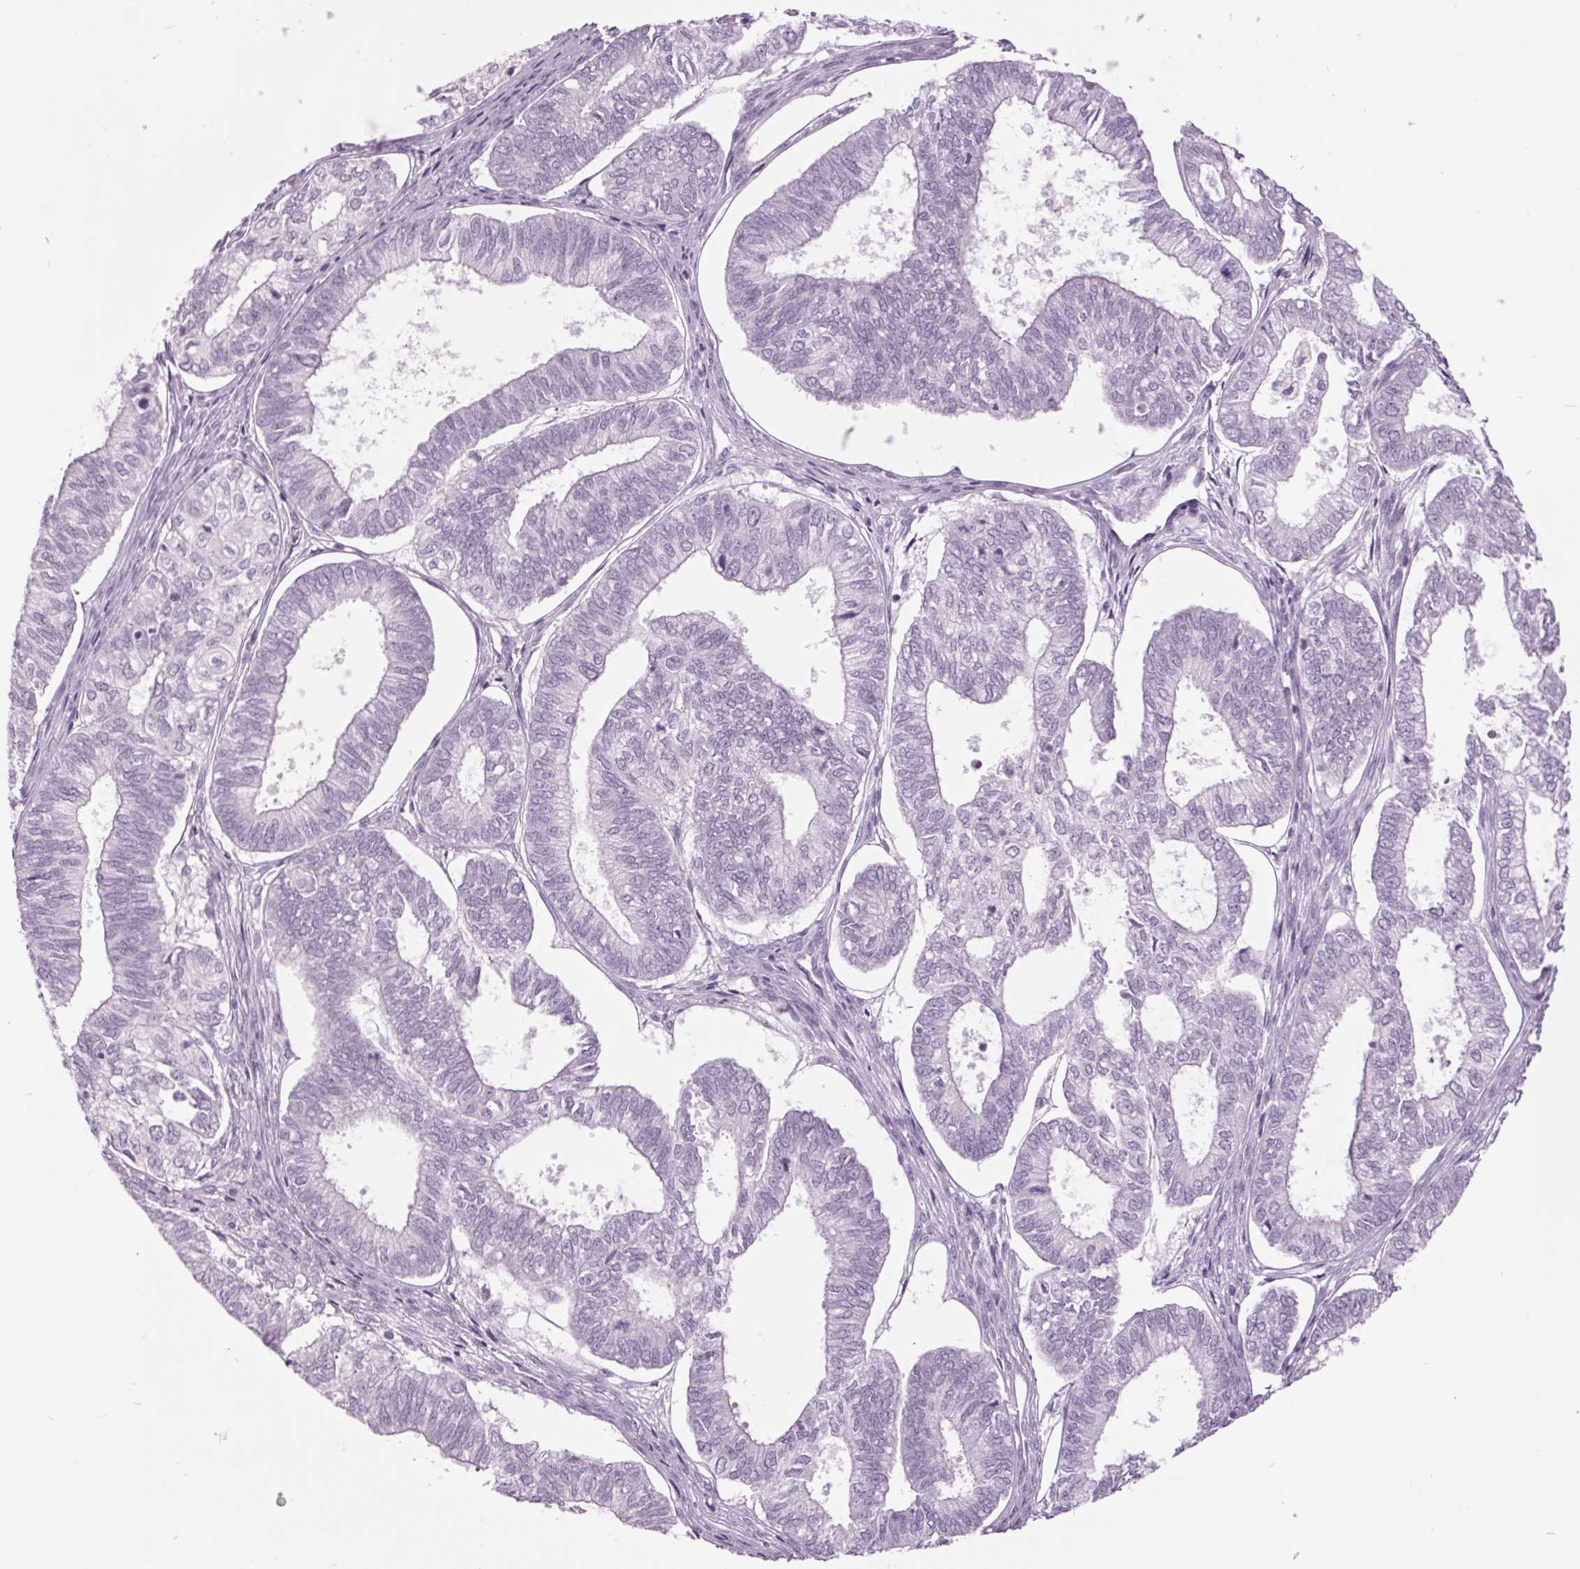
{"staining": {"intensity": "negative", "quantity": "none", "location": "none"}, "tissue": "ovarian cancer", "cell_type": "Tumor cells", "image_type": "cancer", "snomed": [{"axis": "morphology", "description": "Carcinoma, endometroid"}, {"axis": "topography", "description": "Ovary"}], "caption": "The histopathology image reveals no staining of tumor cells in ovarian cancer (endometroid carcinoma).", "gene": "ODAD2", "patient": {"sex": "female", "age": 64}}